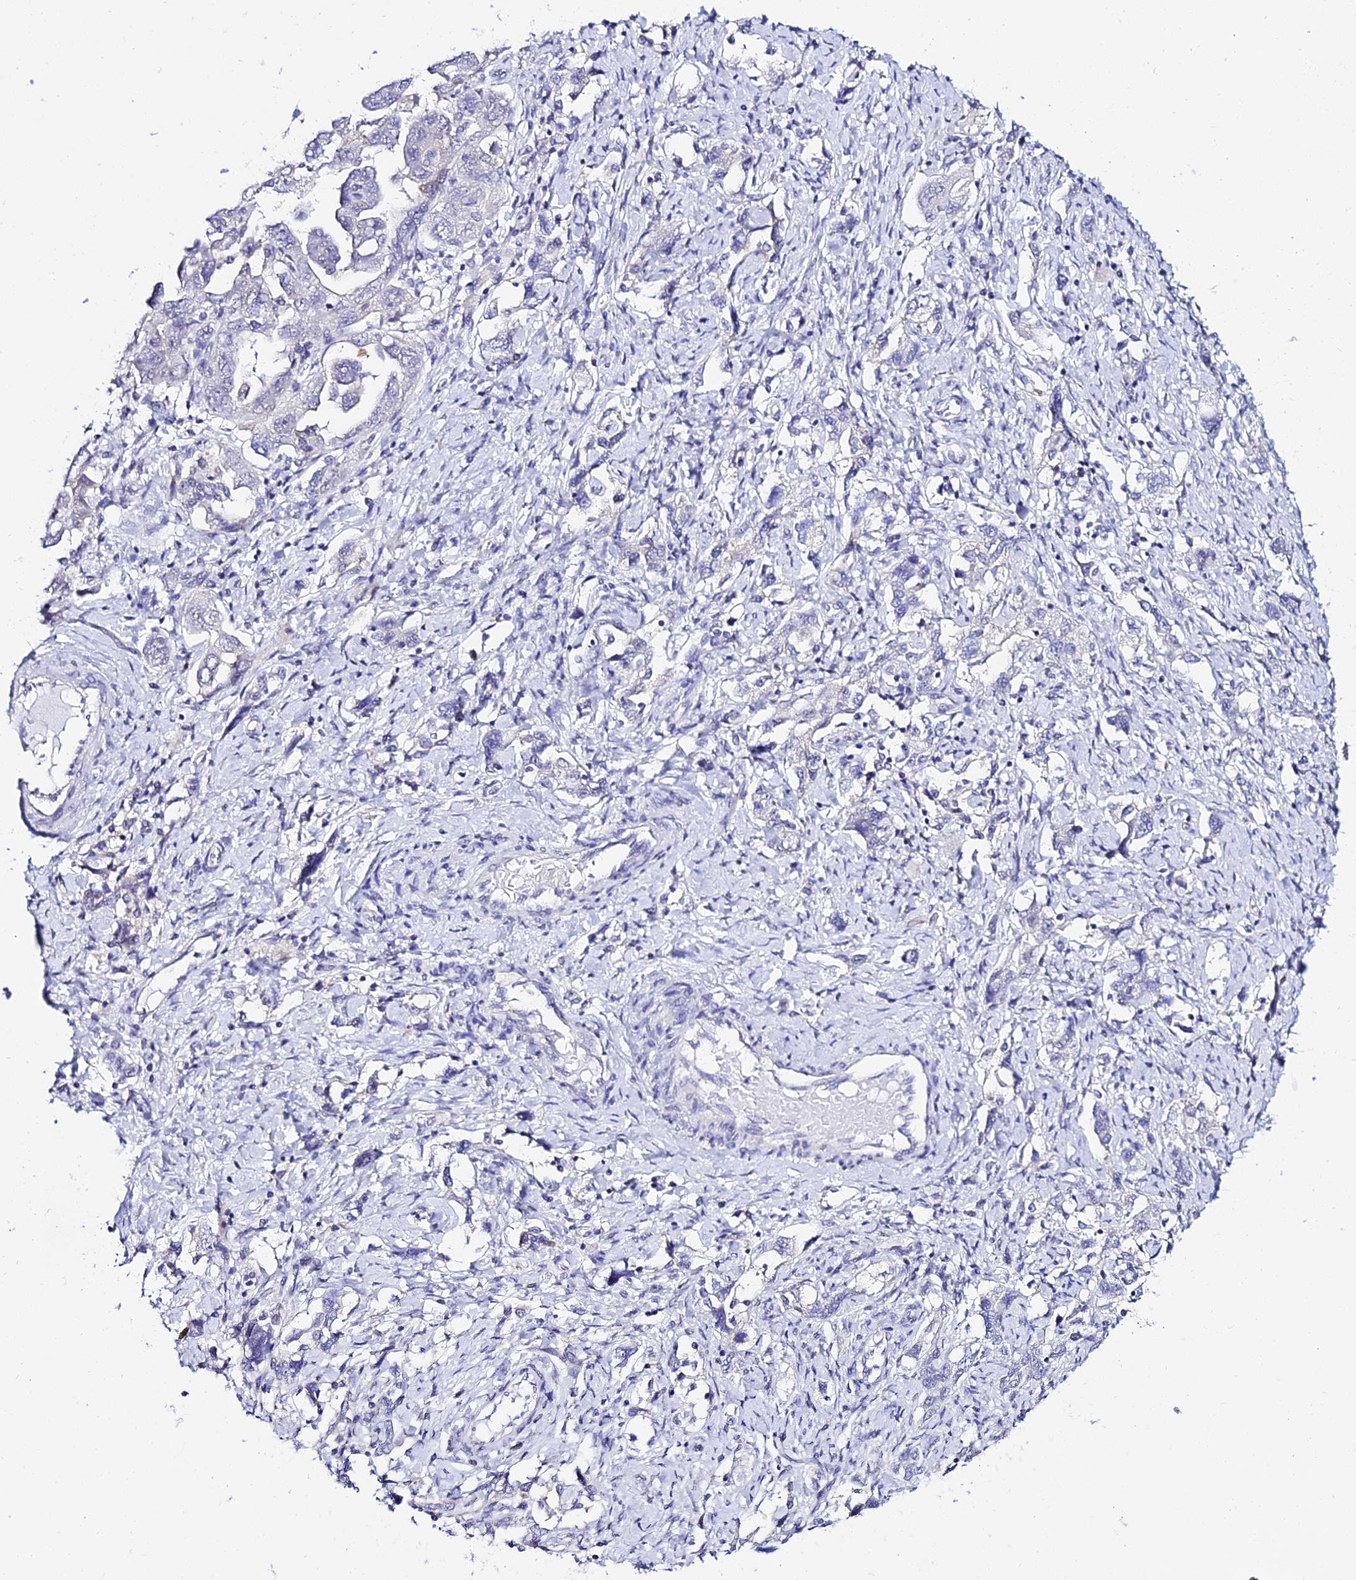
{"staining": {"intensity": "negative", "quantity": "none", "location": "none"}, "tissue": "ovarian cancer", "cell_type": "Tumor cells", "image_type": "cancer", "snomed": [{"axis": "morphology", "description": "Carcinoma, NOS"}, {"axis": "morphology", "description": "Cystadenocarcinoma, serous, NOS"}, {"axis": "topography", "description": "Ovary"}], "caption": "Tumor cells show no significant protein staining in ovarian carcinoma.", "gene": "ATG16L2", "patient": {"sex": "female", "age": 69}}